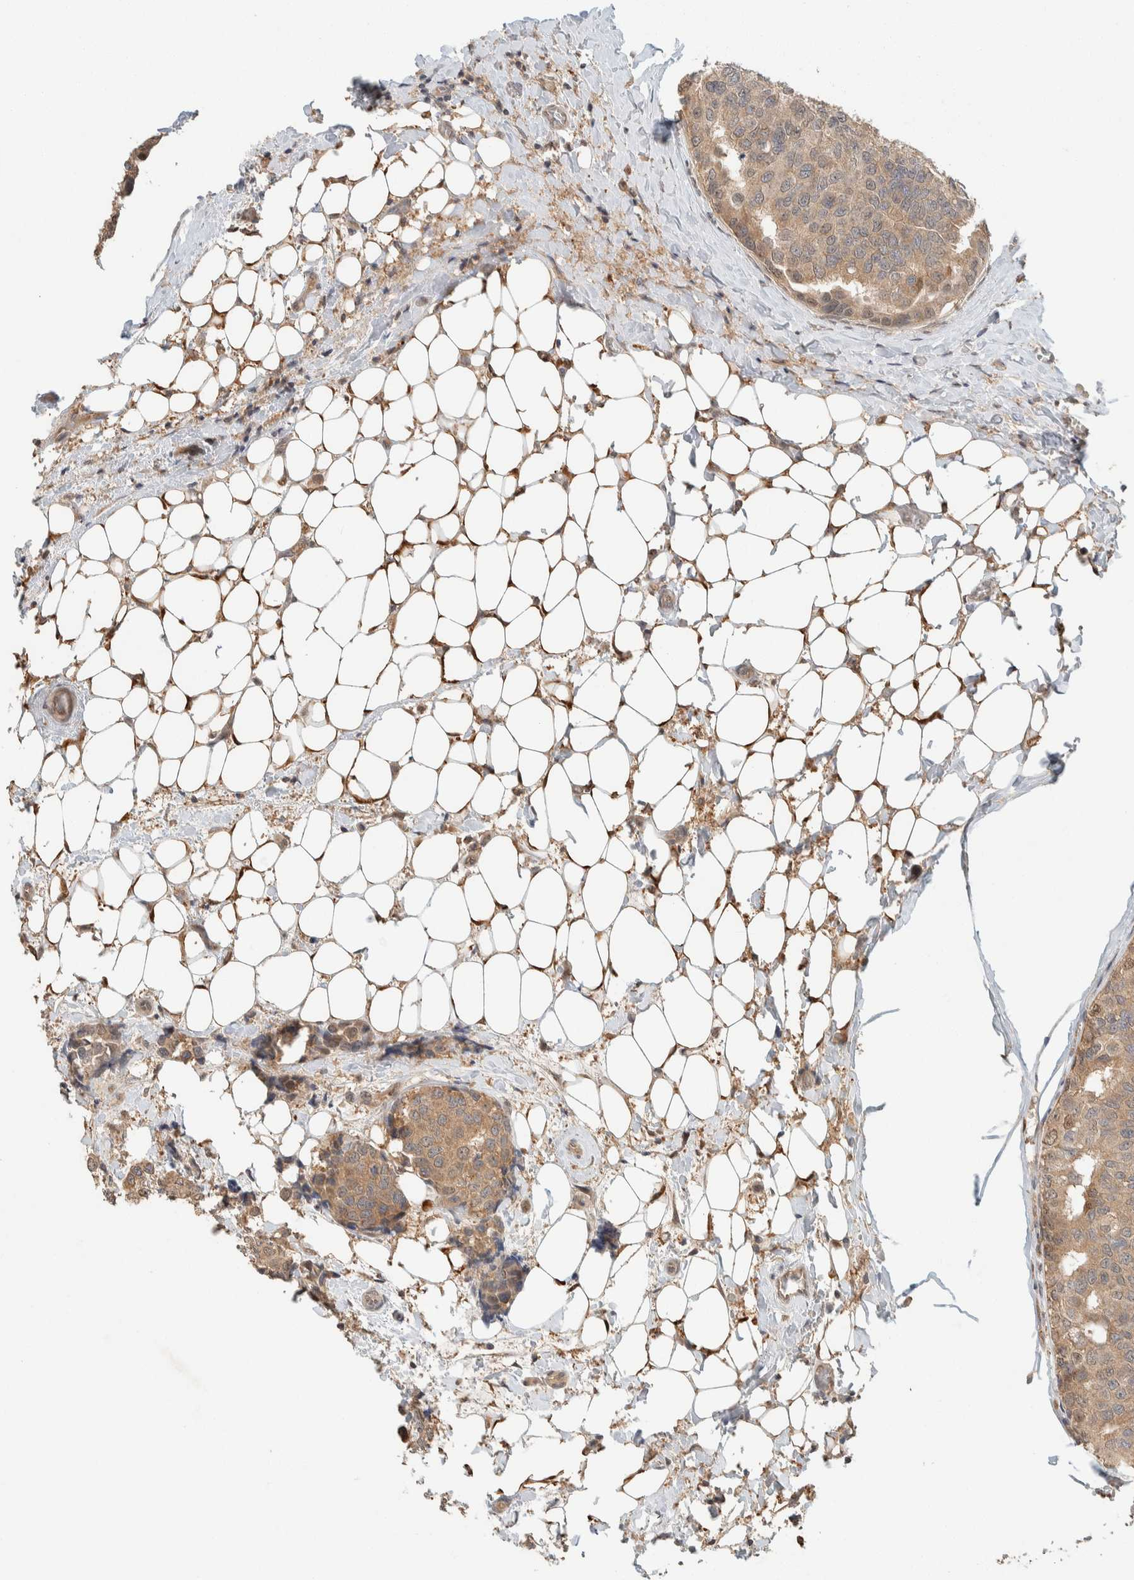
{"staining": {"intensity": "moderate", "quantity": ">75%", "location": "cytoplasmic/membranous"}, "tissue": "breast cancer", "cell_type": "Tumor cells", "image_type": "cancer", "snomed": [{"axis": "morphology", "description": "Normal tissue, NOS"}, {"axis": "morphology", "description": "Duct carcinoma"}, {"axis": "topography", "description": "Breast"}], "caption": "Protein expression analysis of breast cancer reveals moderate cytoplasmic/membranous staining in about >75% of tumor cells.", "gene": "ZNF567", "patient": {"sex": "female", "age": 43}}